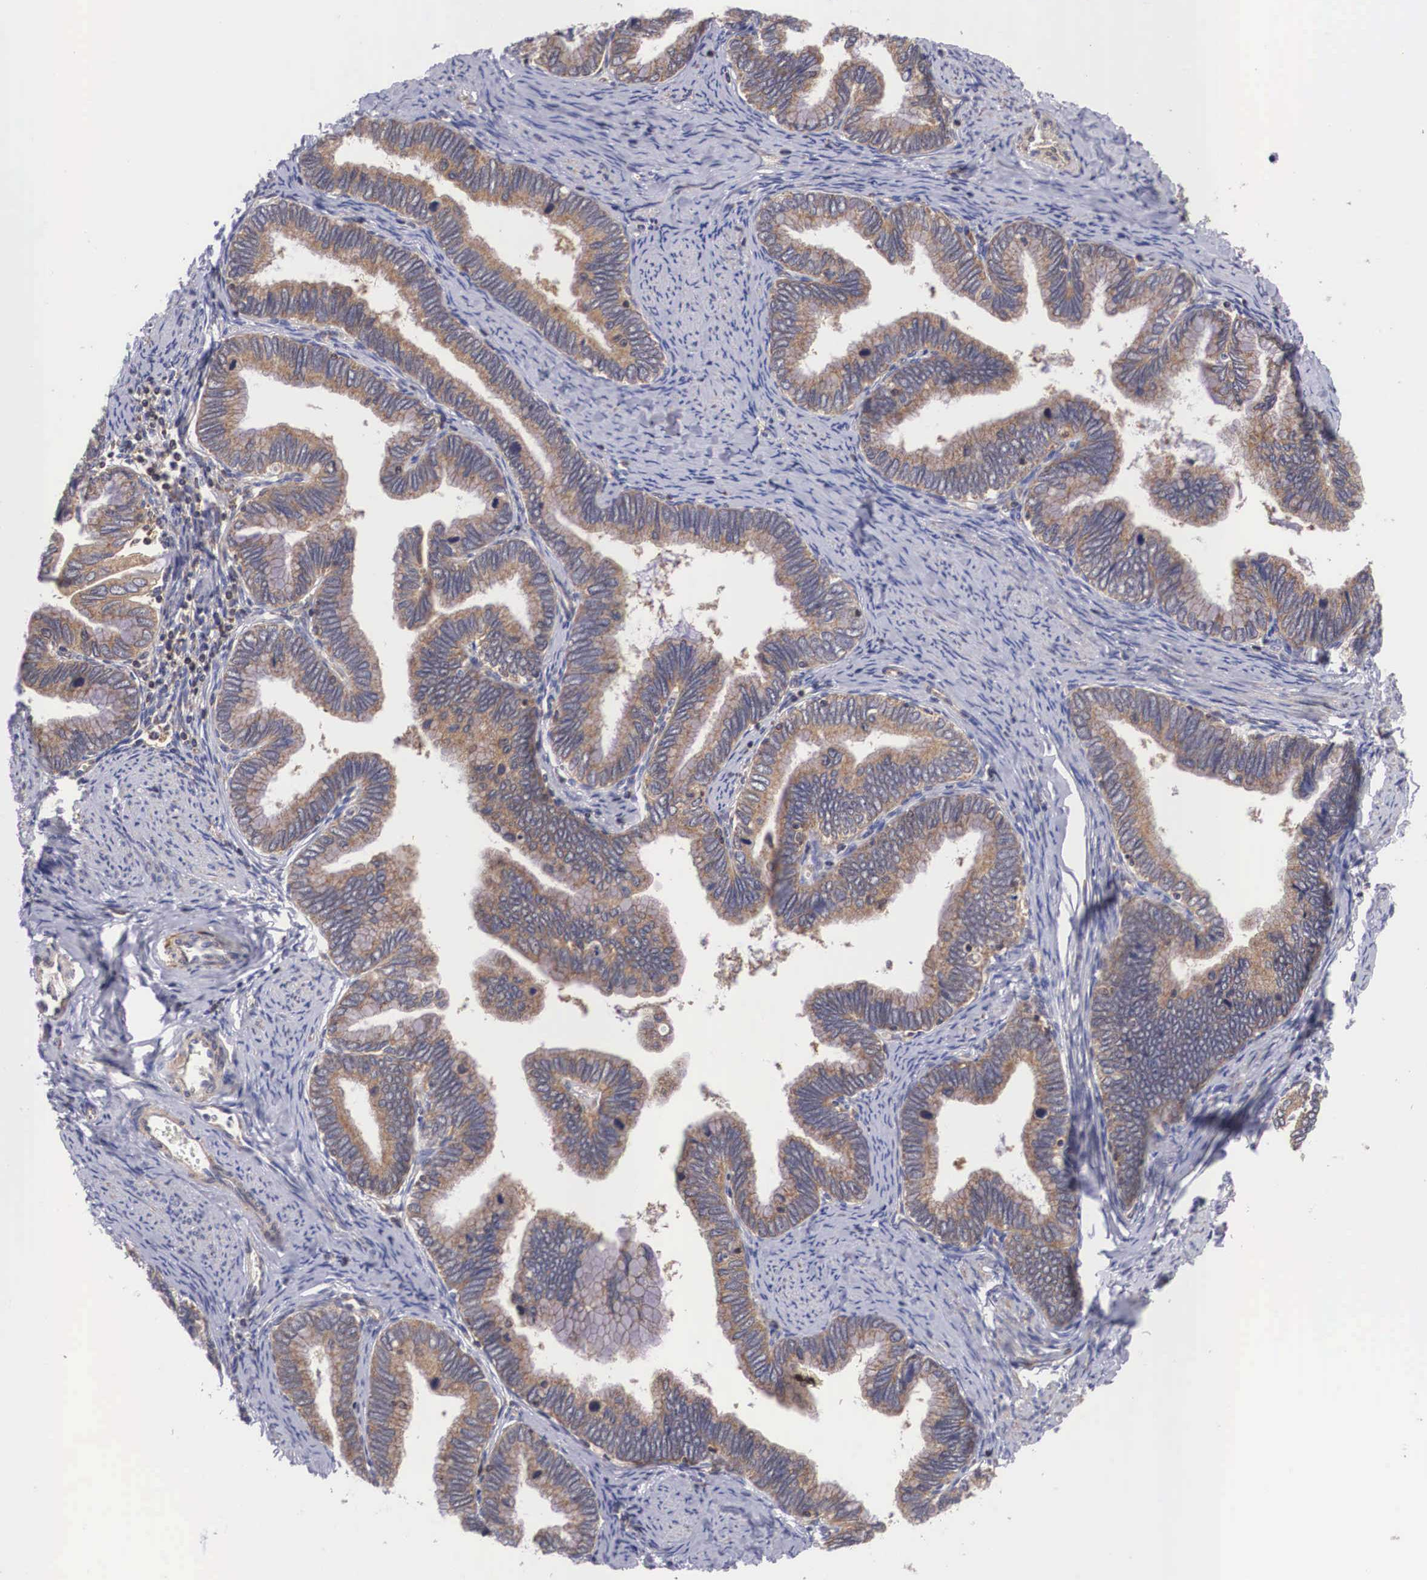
{"staining": {"intensity": "moderate", "quantity": ">75%", "location": "cytoplasmic/membranous"}, "tissue": "cervical cancer", "cell_type": "Tumor cells", "image_type": "cancer", "snomed": [{"axis": "morphology", "description": "Adenocarcinoma, NOS"}, {"axis": "topography", "description": "Cervix"}], "caption": "Protein expression analysis of adenocarcinoma (cervical) shows moderate cytoplasmic/membranous expression in about >75% of tumor cells.", "gene": "DHRS1", "patient": {"sex": "female", "age": 49}}